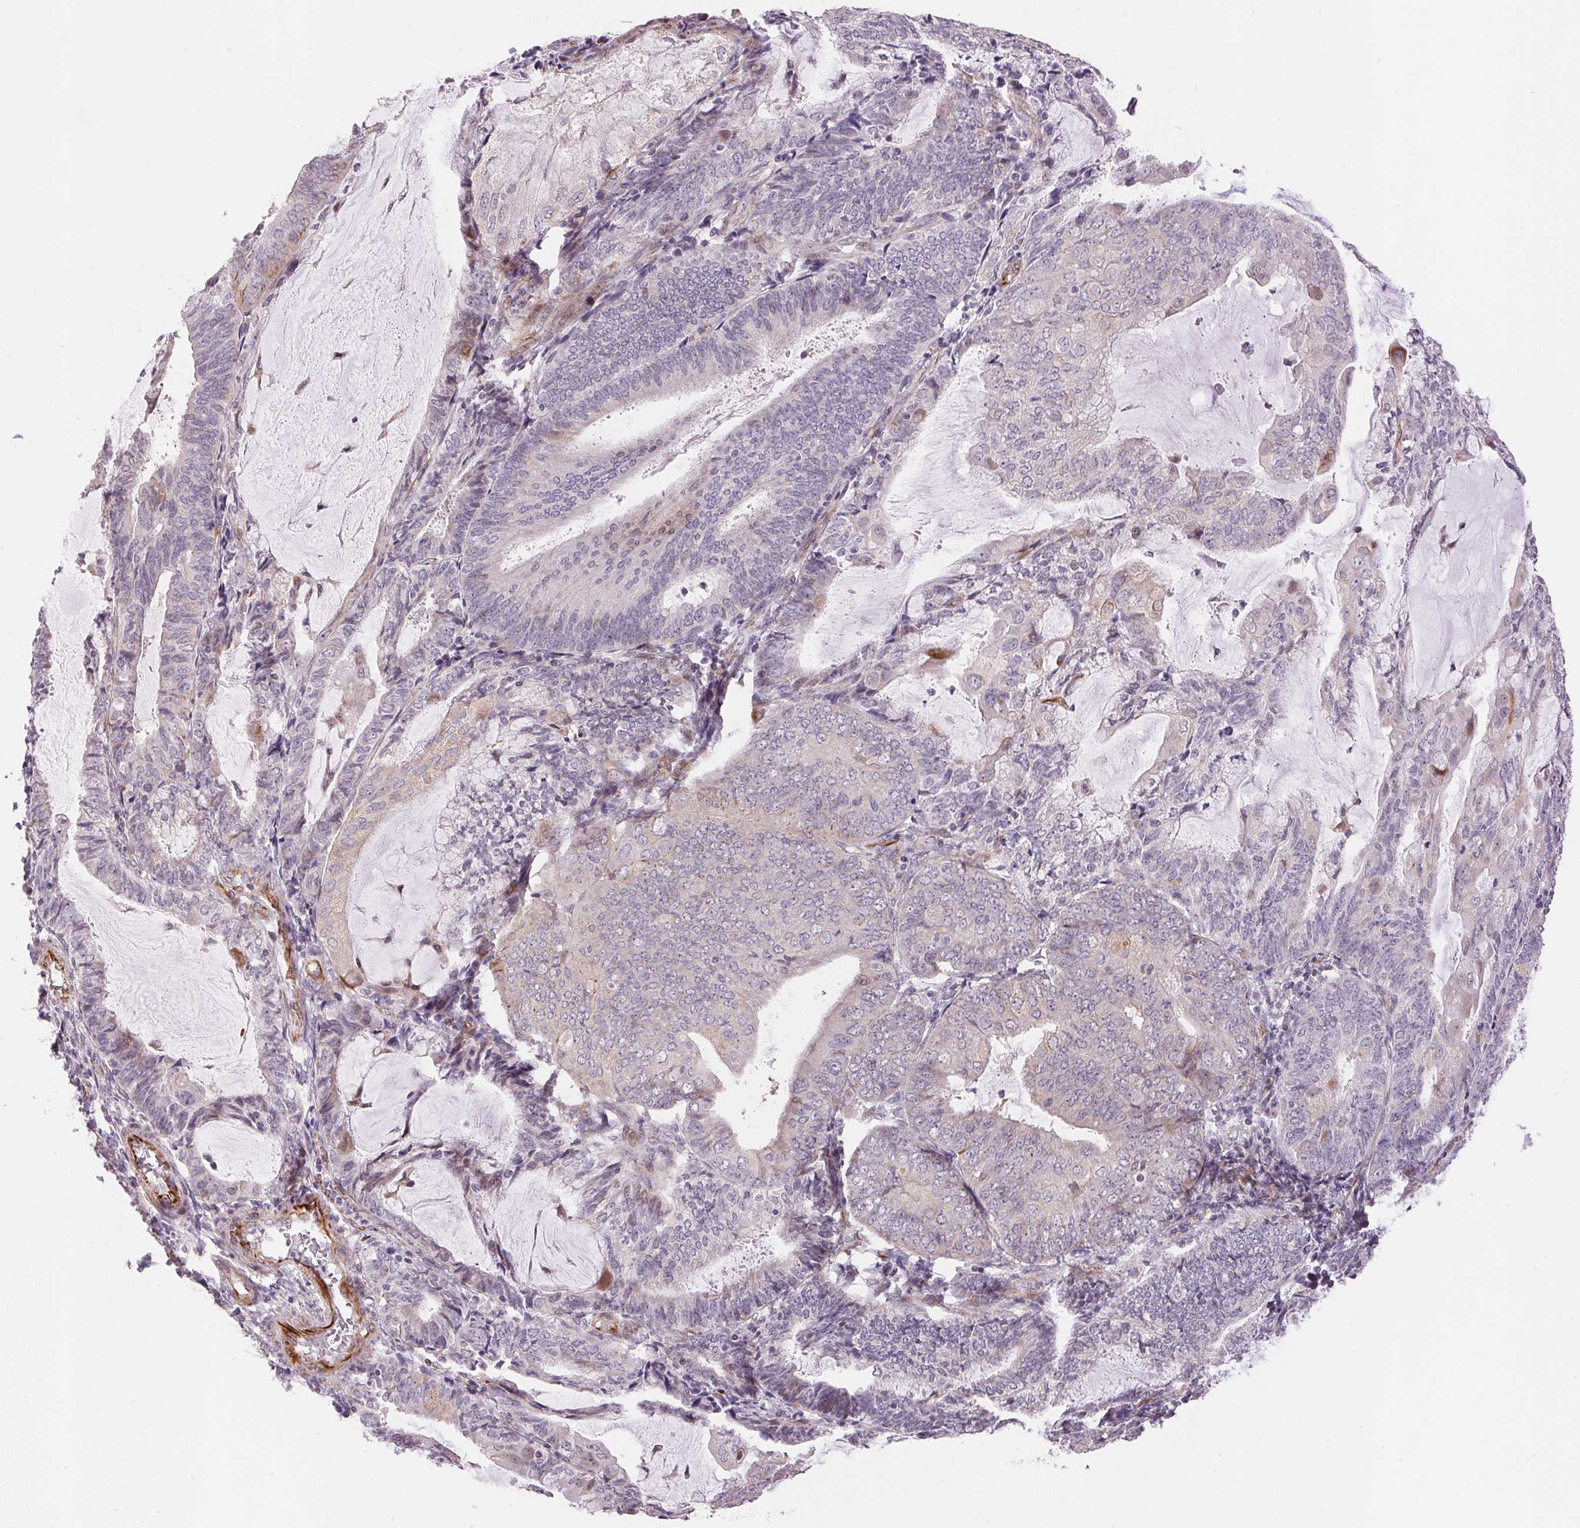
{"staining": {"intensity": "weak", "quantity": "<25%", "location": "cytoplasmic/membranous"}, "tissue": "endometrial cancer", "cell_type": "Tumor cells", "image_type": "cancer", "snomed": [{"axis": "morphology", "description": "Adenocarcinoma, NOS"}, {"axis": "topography", "description": "Endometrium"}], "caption": "A high-resolution photomicrograph shows immunohistochemistry staining of endometrial adenocarcinoma, which reveals no significant positivity in tumor cells. (DAB (3,3'-diaminobenzidine) IHC visualized using brightfield microscopy, high magnification).", "gene": "GYG2", "patient": {"sex": "female", "age": 81}}